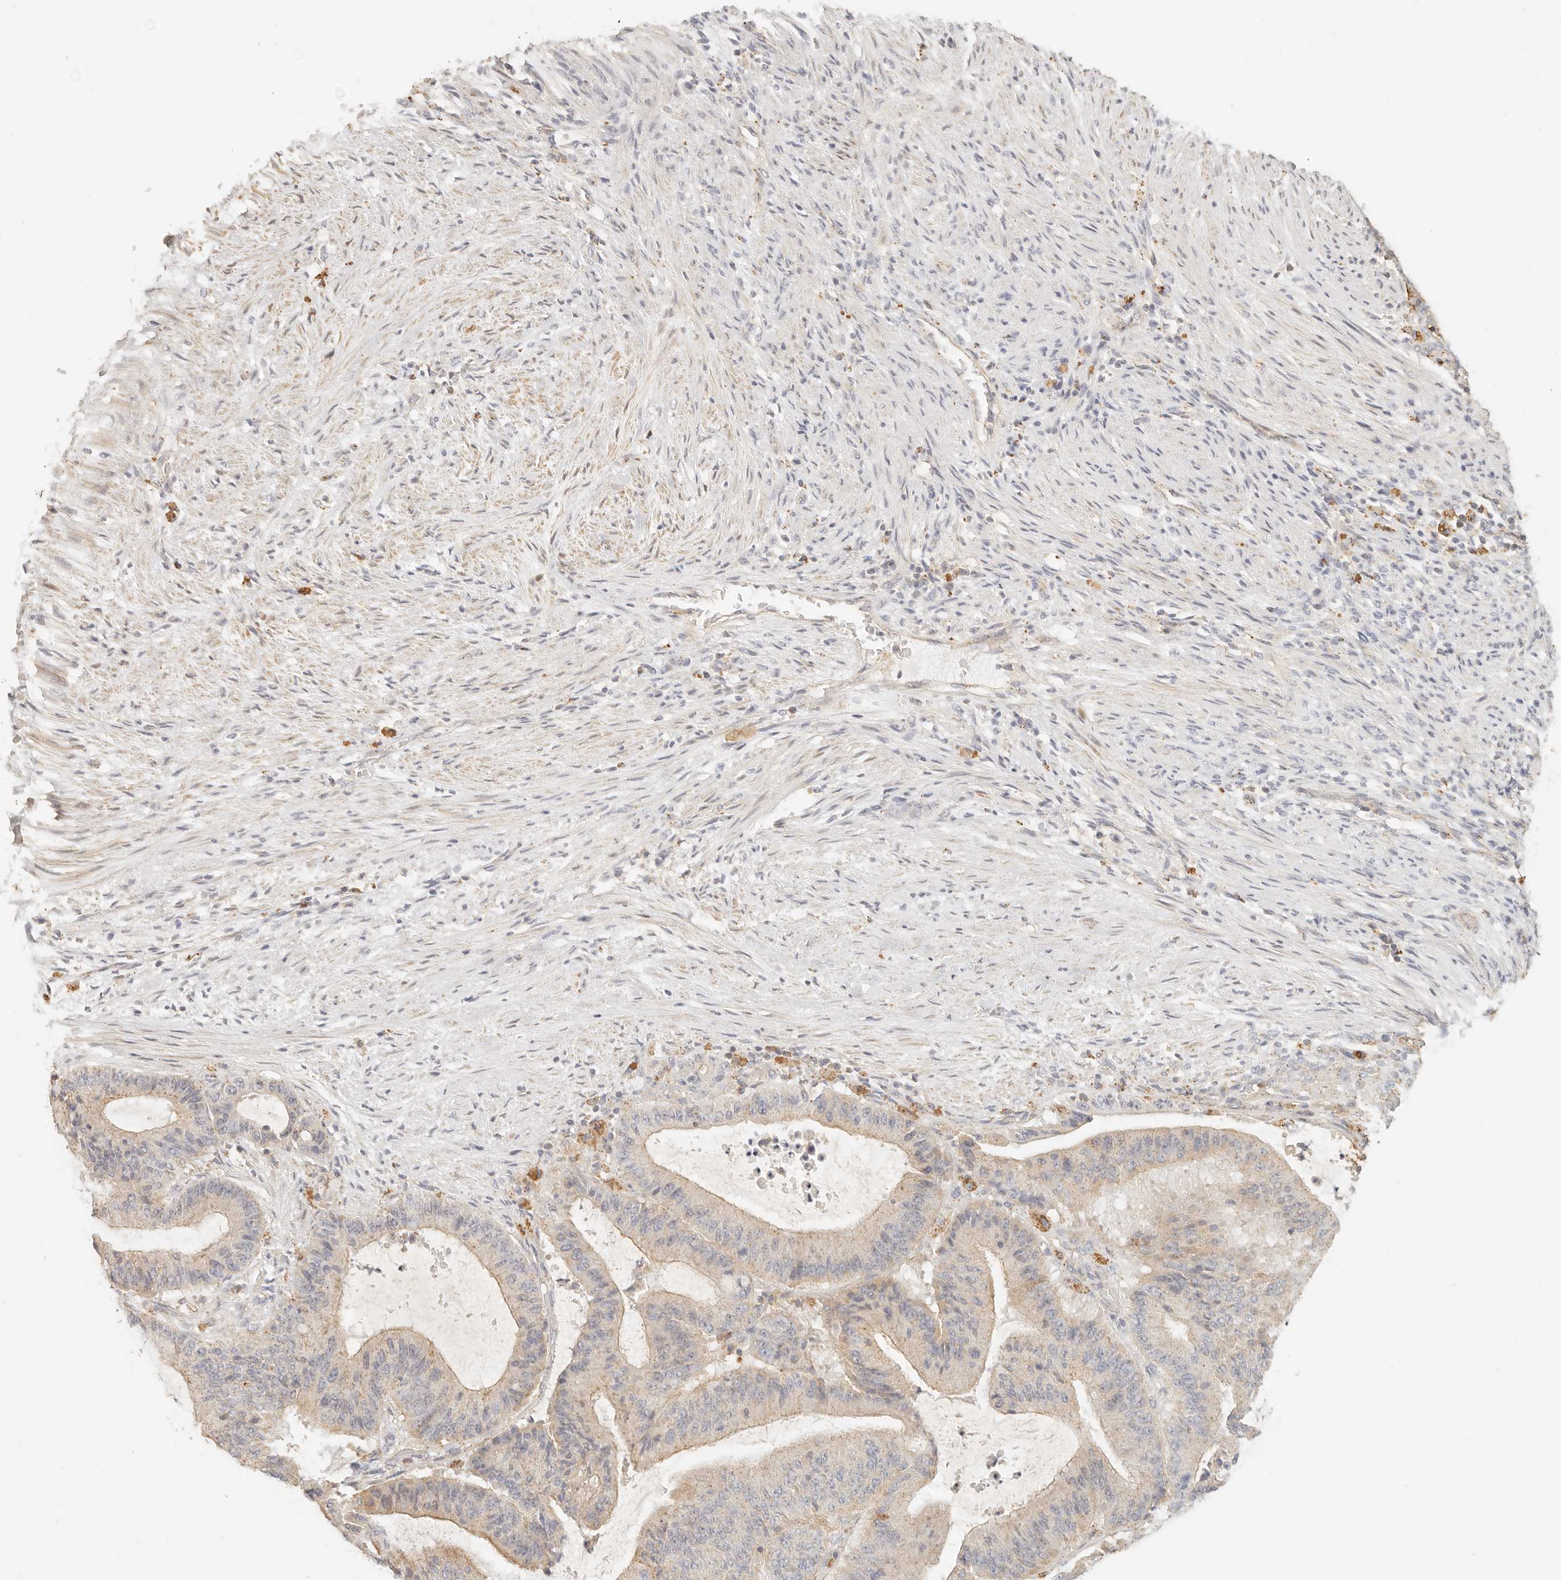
{"staining": {"intensity": "weak", "quantity": "25%-75%", "location": "cytoplasmic/membranous"}, "tissue": "liver cancer", "cell_type": "Tumor cells", "image_type": "cancer", "snomed": [{"axis": "morphology", "description": "Normal tissue, NOS"}, {"axis": "morphology", "description": "Cholangiocarcinoma"}, {"axis": "topography", "description": "Liver"}, {"axis": "topography", "description": "Peripheral nerve tissue"}], "caption": "Protein staining demonstrates weak cytoplasmic/membranous positivity in approximately 25%-75% of tumor cells in liver cholangiocarcinoma.", "gene": "CNMD", "patient": {"sex": "female", "age": 73}}